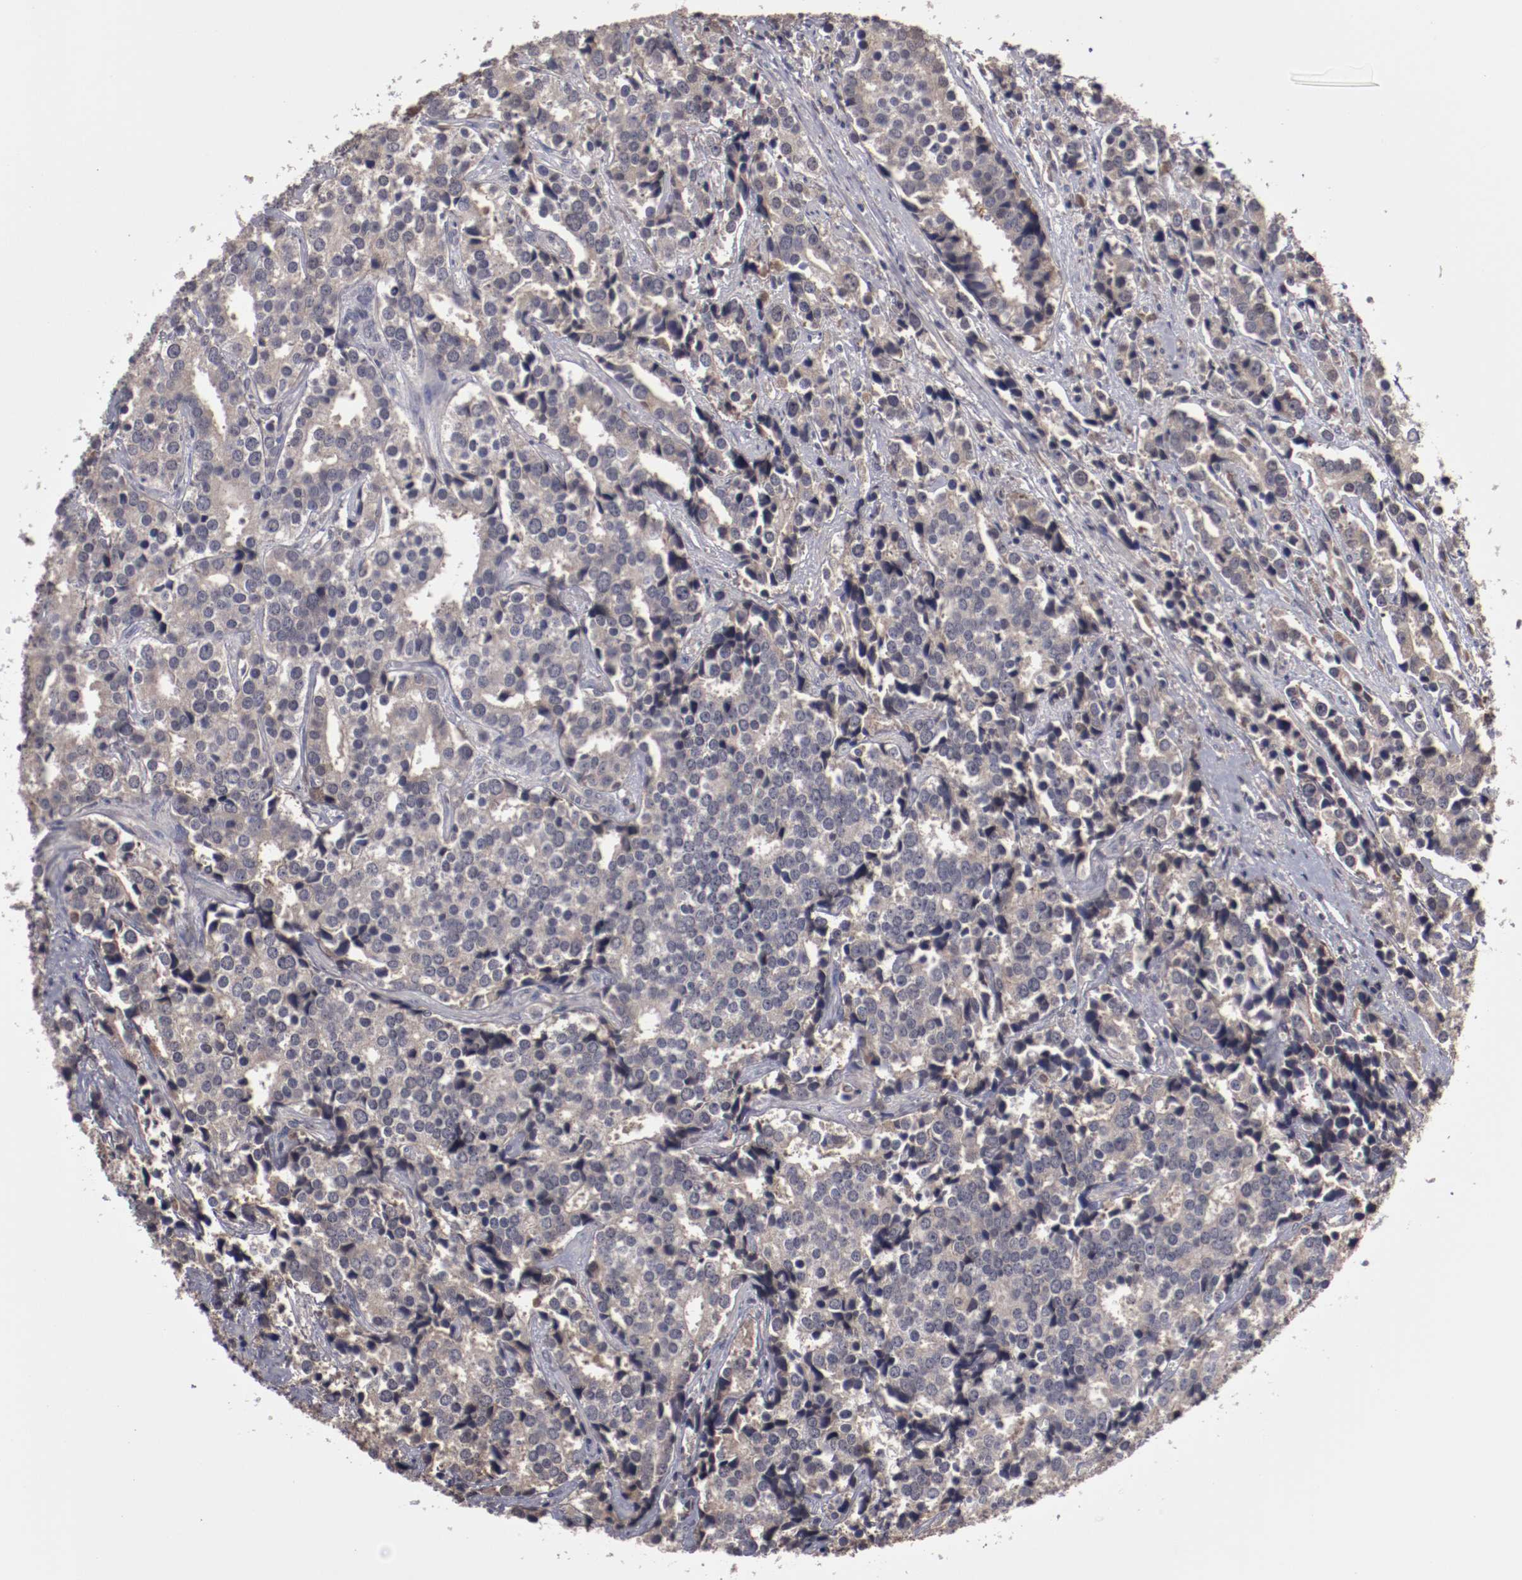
{"staining": {"intensity": "moderate", "quantity": "25%-75%", "location": "cytoplasmic/membranous"}, "tissue": "prostate cancer", "cell_type": "Tumor cells", "image_type": "cancer", "snomed": [{"axis": "morphology", "description": "Adenocarcinoma, High grade"}, {"axis": "topography", "description": "Prostate"}], "caption": "This histopathology image demonstrates immunohistochemistry staining of prostate adenocarcinoma (high-grade), with medium moderate cytoplasmic/membranous staining in about 25%-75% of tumor cells.", "gene": "CP", "patient": {"sex": "male", "age": 71}}